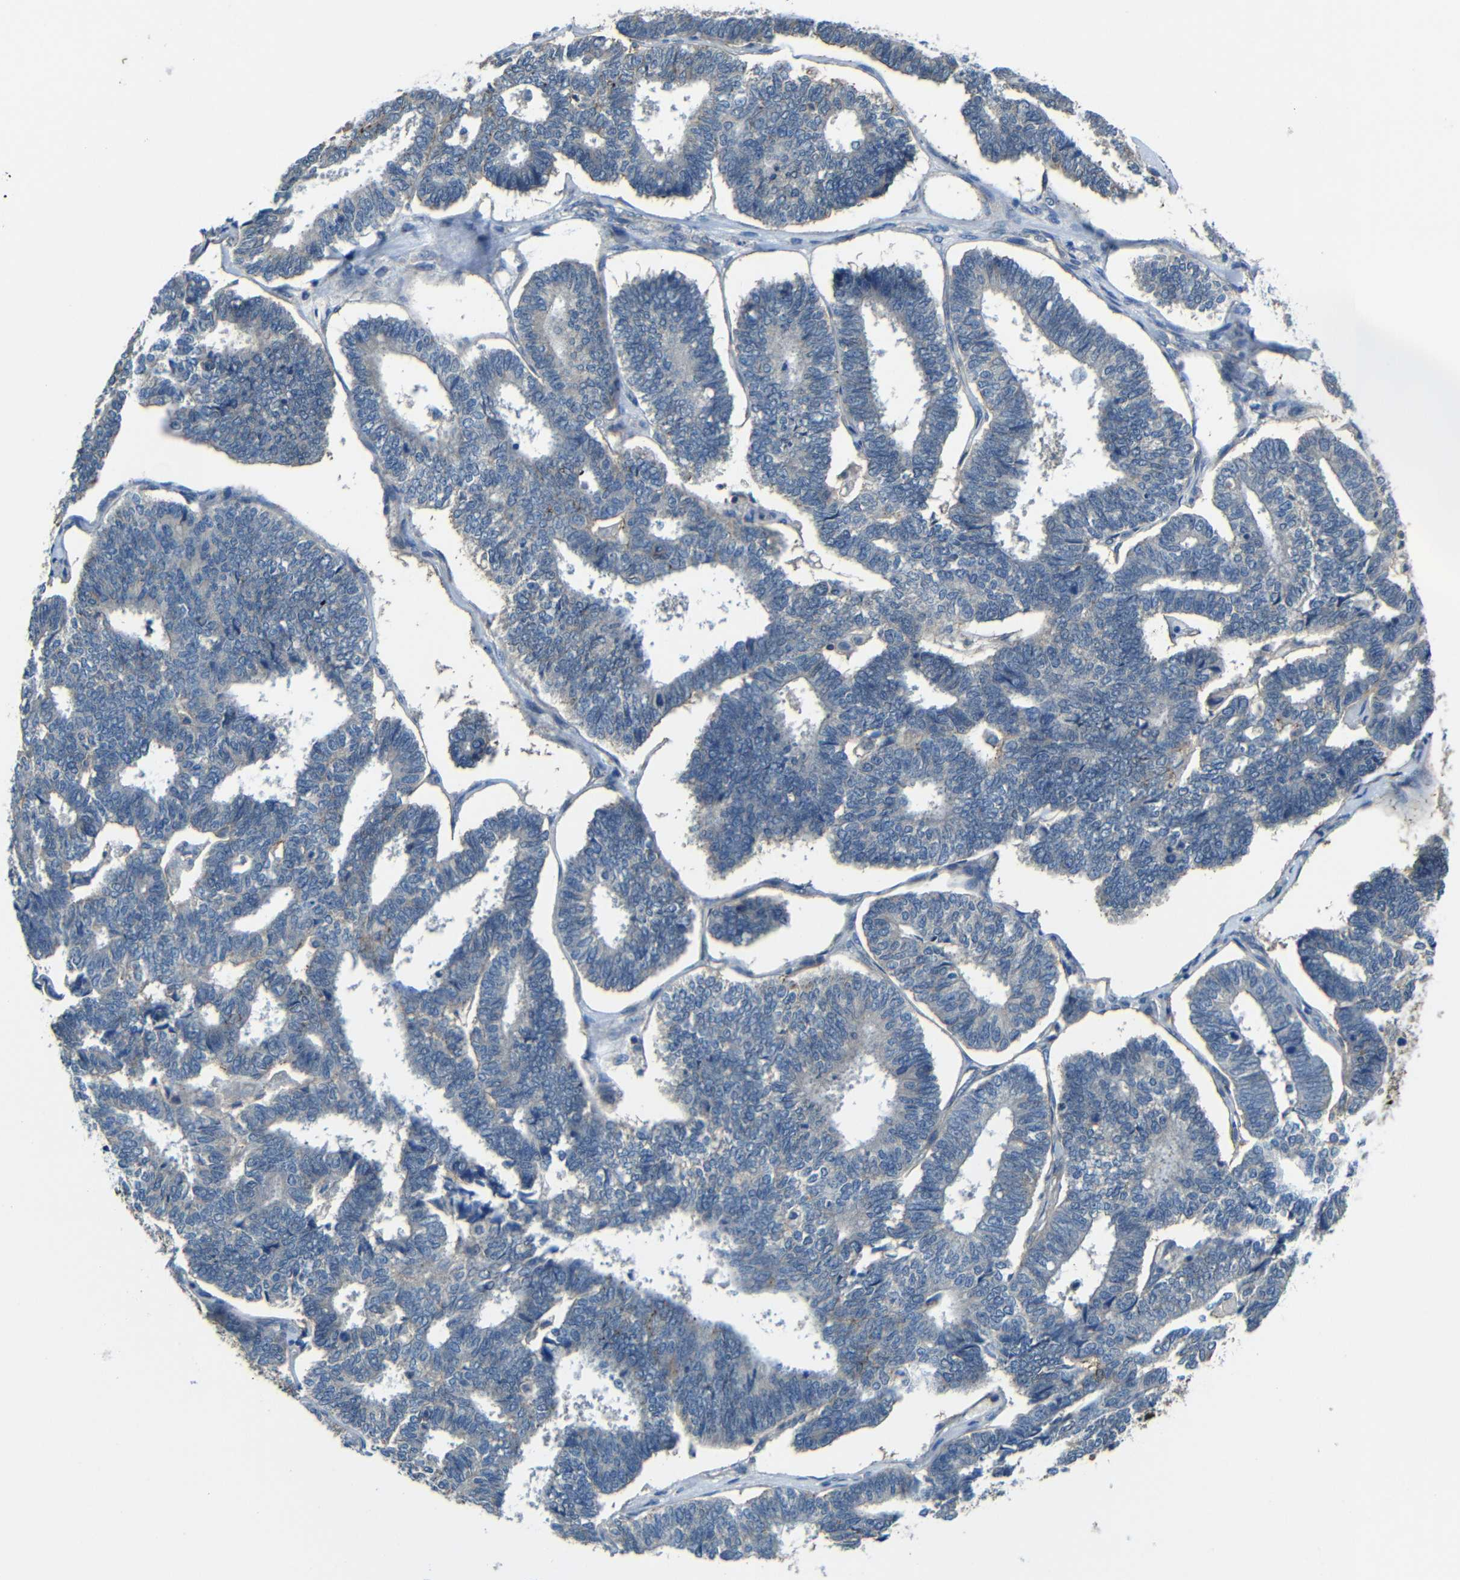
{"staining": {"intensity": "negative", "quantity": "none", "location": "none"}, "tissue": "endometrial cancer", "cell_type": "Tumor cells", "image_type": "cancer", "snomed": [{"axis": "morphology", "description": "Adenocarcinoma, NOS"}, {"axis": "topography", "description": "Endometrium"}], "caption": "Endometrial adenocarcinoma was stained to show a protein in brown. There is no significant expression in tumor cells. Nuclei are stained in blue.", "gene": "ZNF90", "patient": {"sex": "female", "age": 70}}